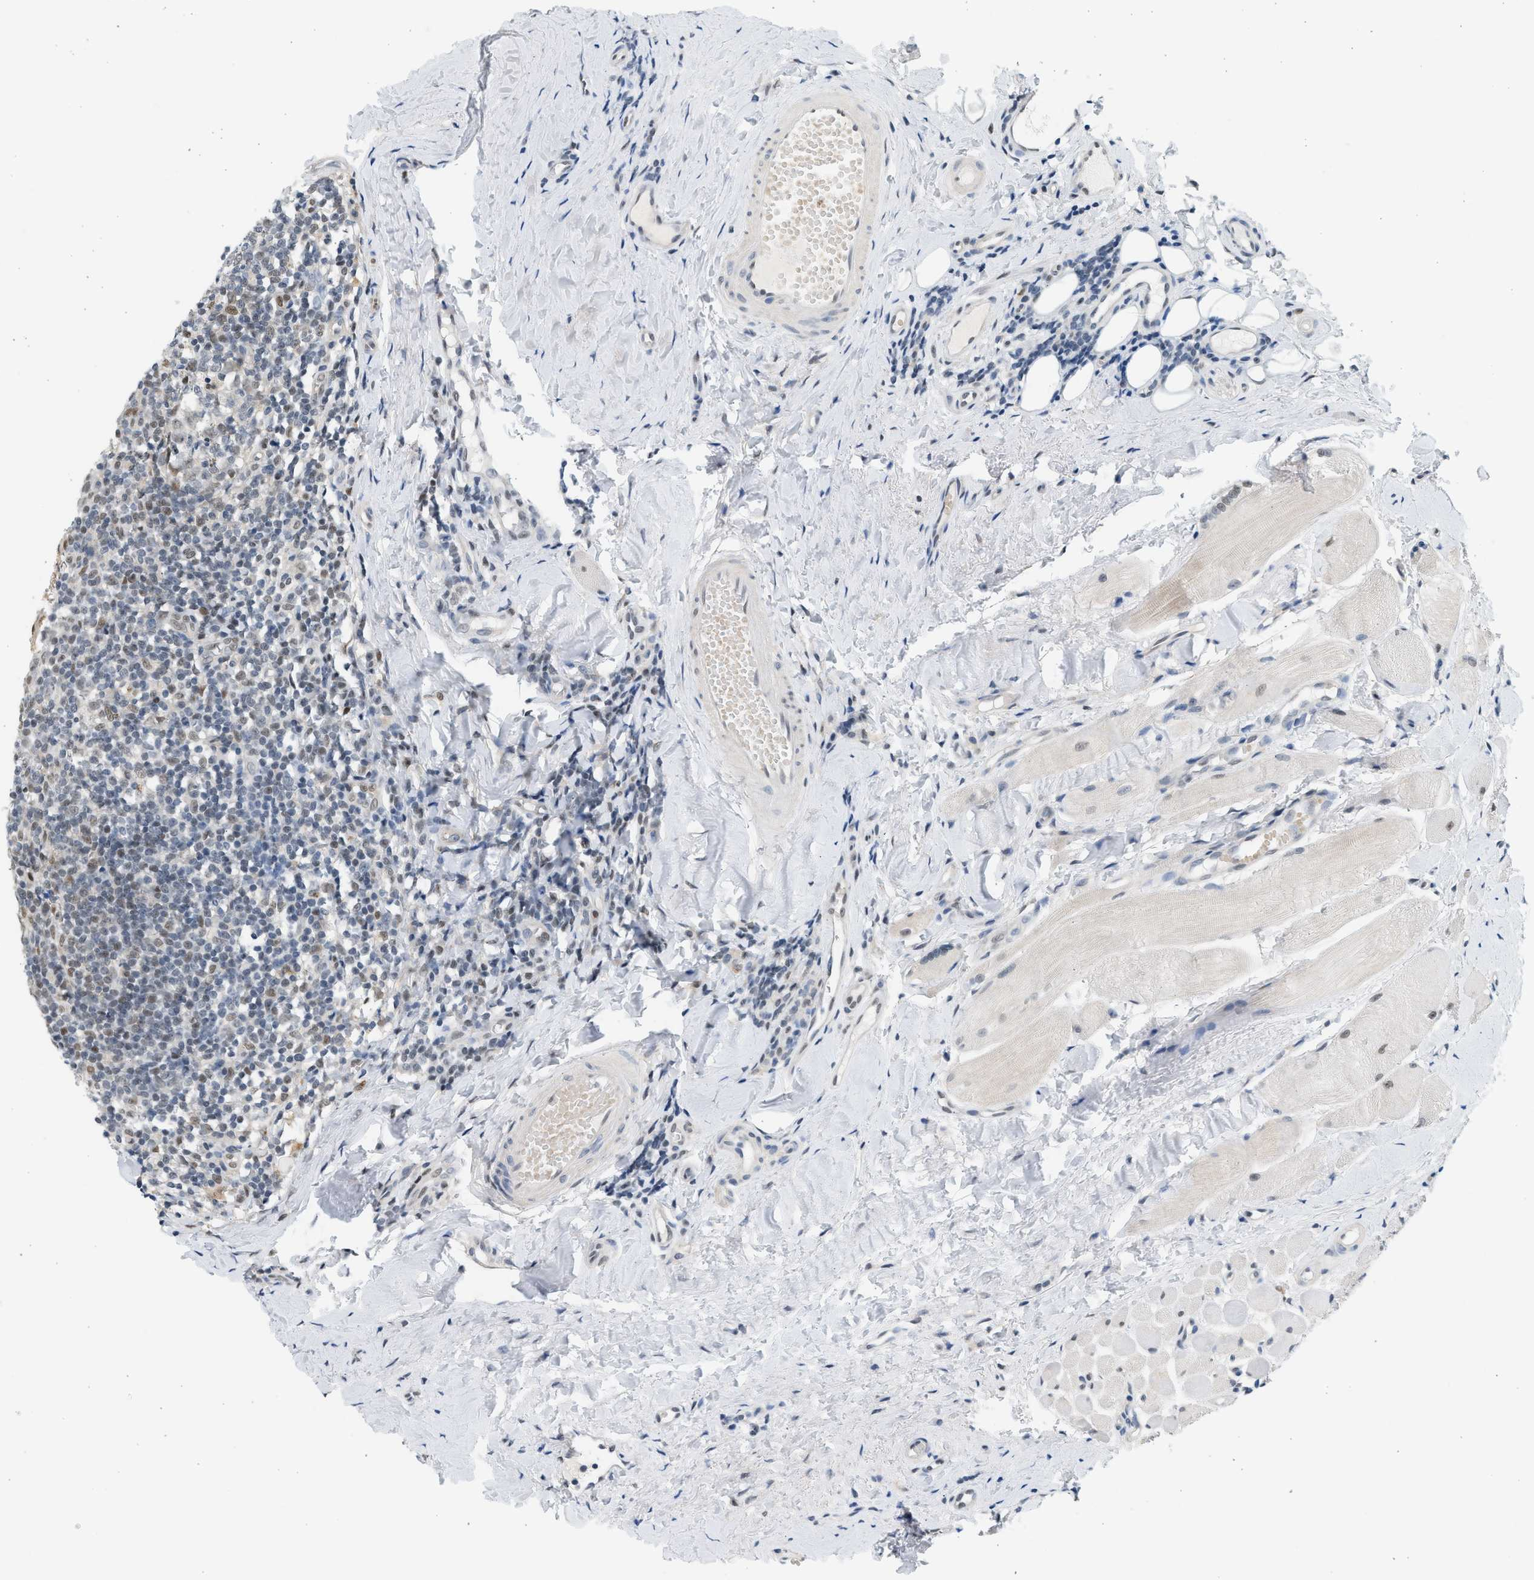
{"staining": {"intensity": "moderate", "quantity": "25%-75%", "location": "nuclear"}, "tissue": "tonsil", "cell_type": "Germinal center cells", "image_type": "normal", "snomed": [{"axis": "morphology", "description": "Normal tissue, NOS"}, {"axis": "topography", "description": "Tonsil"}], "caption": "Immunohistochemical staining of unremarkable tonsil reveals moderate nuclear protein expression in approximately 25%-75% of germinal center cells. (DAB IHC, brown staining for protein, blue staining for nuclei).", "gene": "HIPK1", "patient": {"sex": "female", "age": 19}}